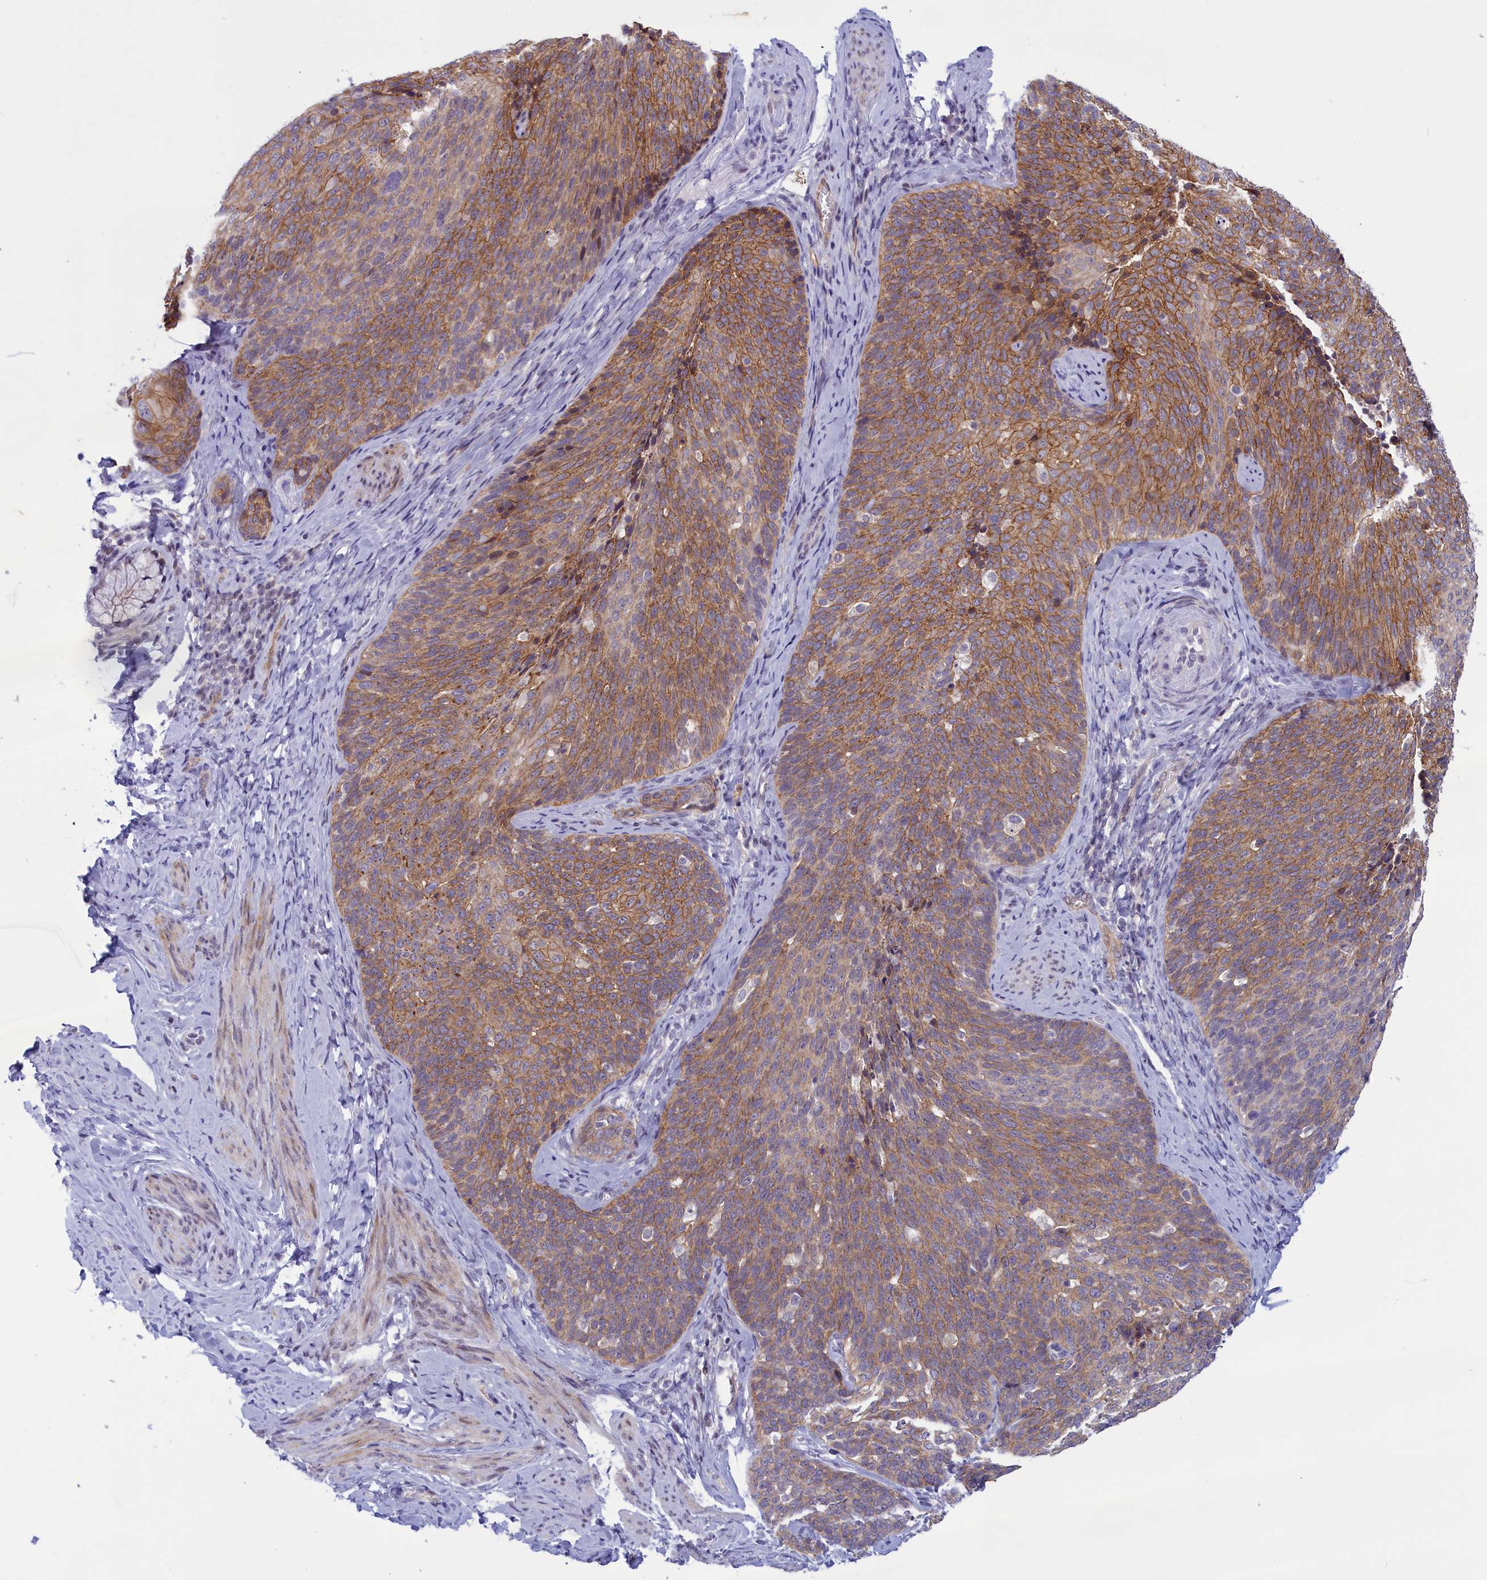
{"staining": {"intensity": "moderate", "quantity": ">75%", "location": "cytoplasmic/membranous"}, "tissue": "cervical cancer", "cell_type": "Tumor cells", "image_type": "cancer", "snomed": [{"axis": "morphology", "description": "Squamous cell carcinoma, NOS"}, {"axis": "topography", "description": "Cervix"}], "caption": "Immunohistochemical staining of squamous cell carcinoma (cervical) demonstrates moderate cytoplasmic/membranous protein positivity in approximately >75% of tumor cells.", "gene": "CORO2A", "patient": {"sex": "female", "age": 50}}